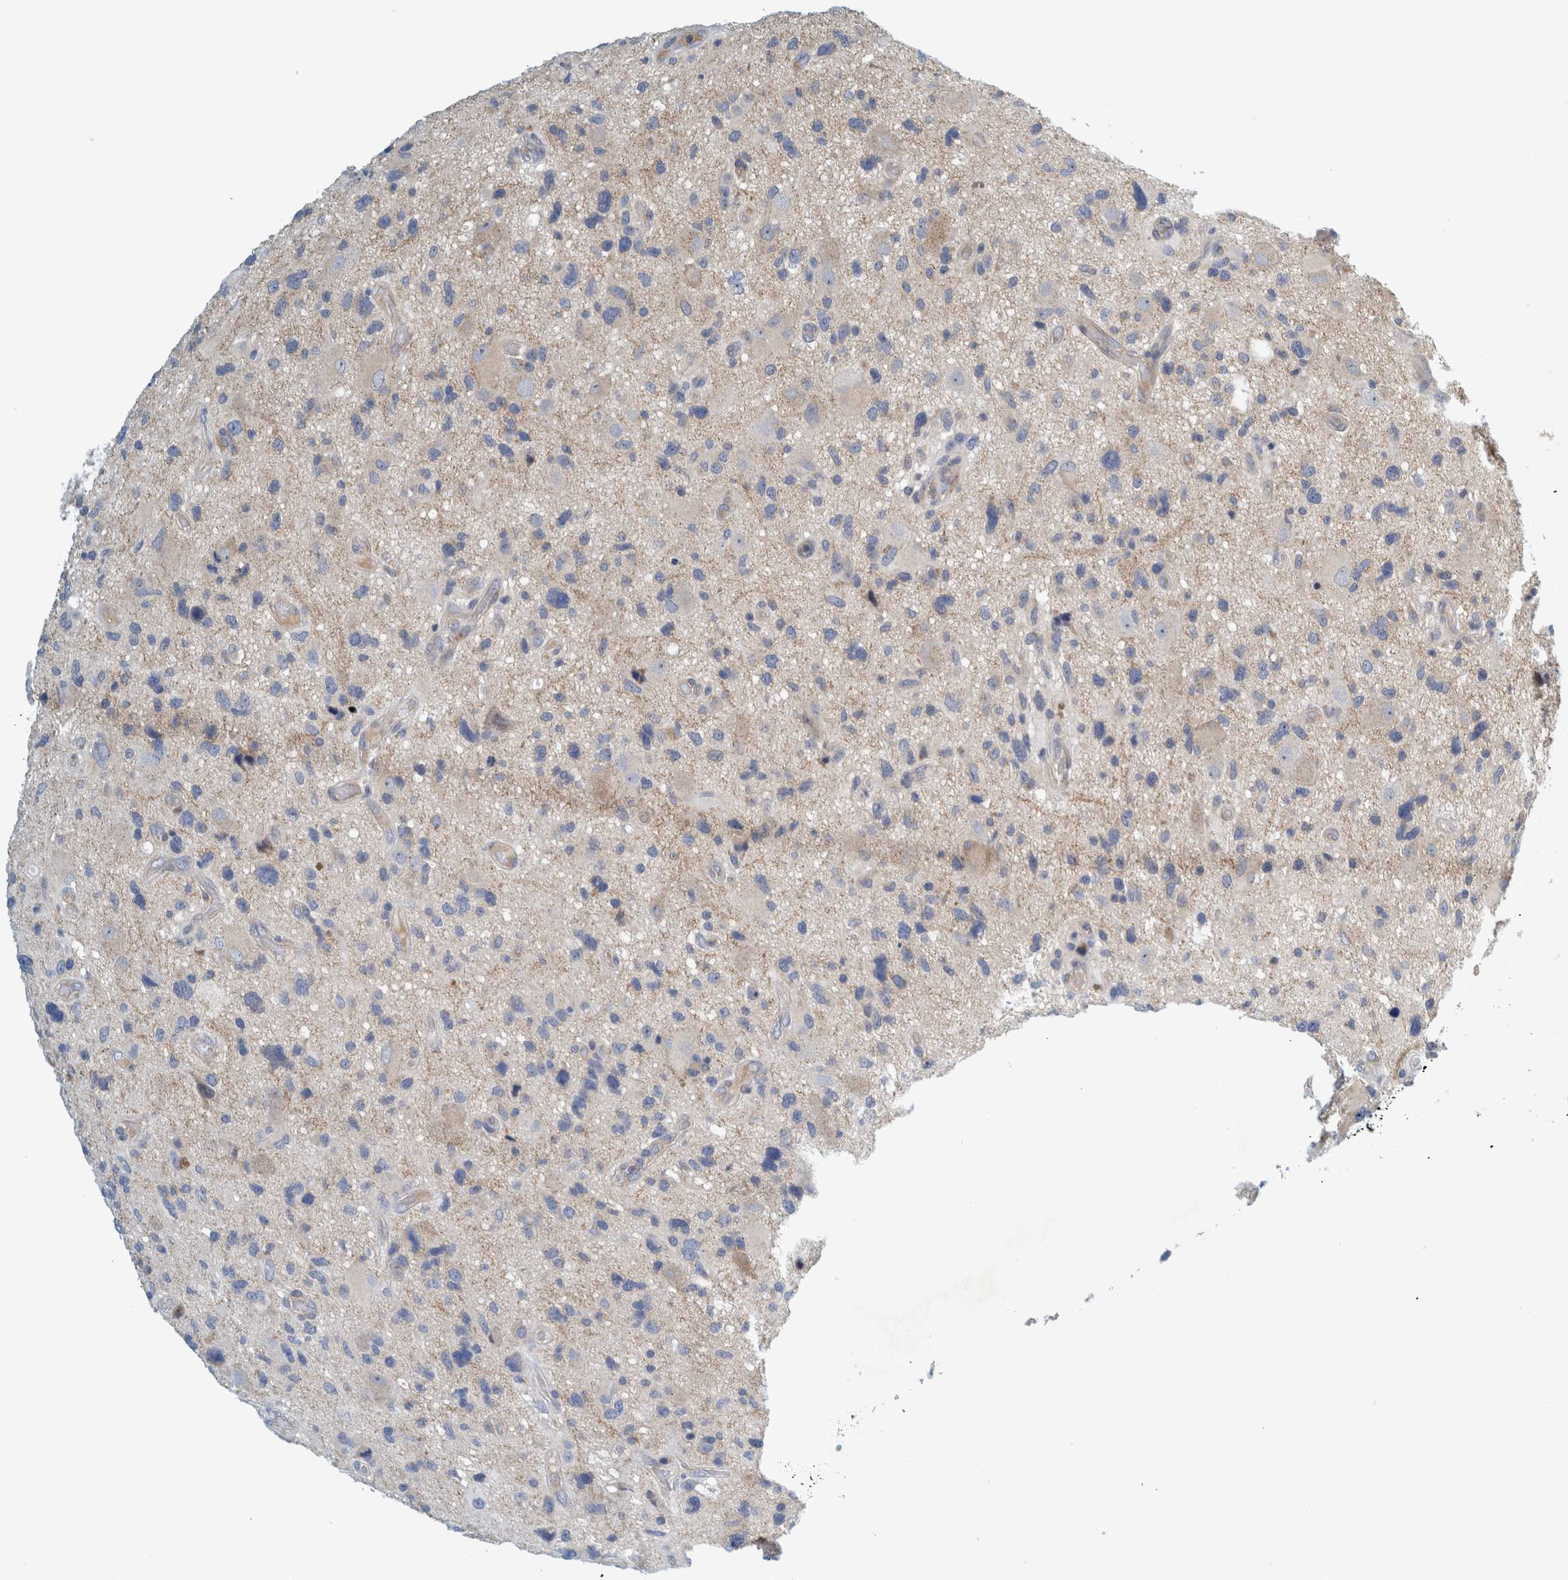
{"staining": {"intensity": "negative", "quantity": "none", "location": "none"}, "tissue": "glioma", "cell_type": "Tumor cells", "image_type": "cancer", "snomed": [{"axis": "morphology", "description": "Glioma, malignant, High grade"}, {"axis": "topography", "description": "Brain"}], "caption": "Tumor cells are negative for protein expression in human malignant glioma (high-grade).", "gene": "ZNF324B", "patient": {"sex": "male", "age": 33}}